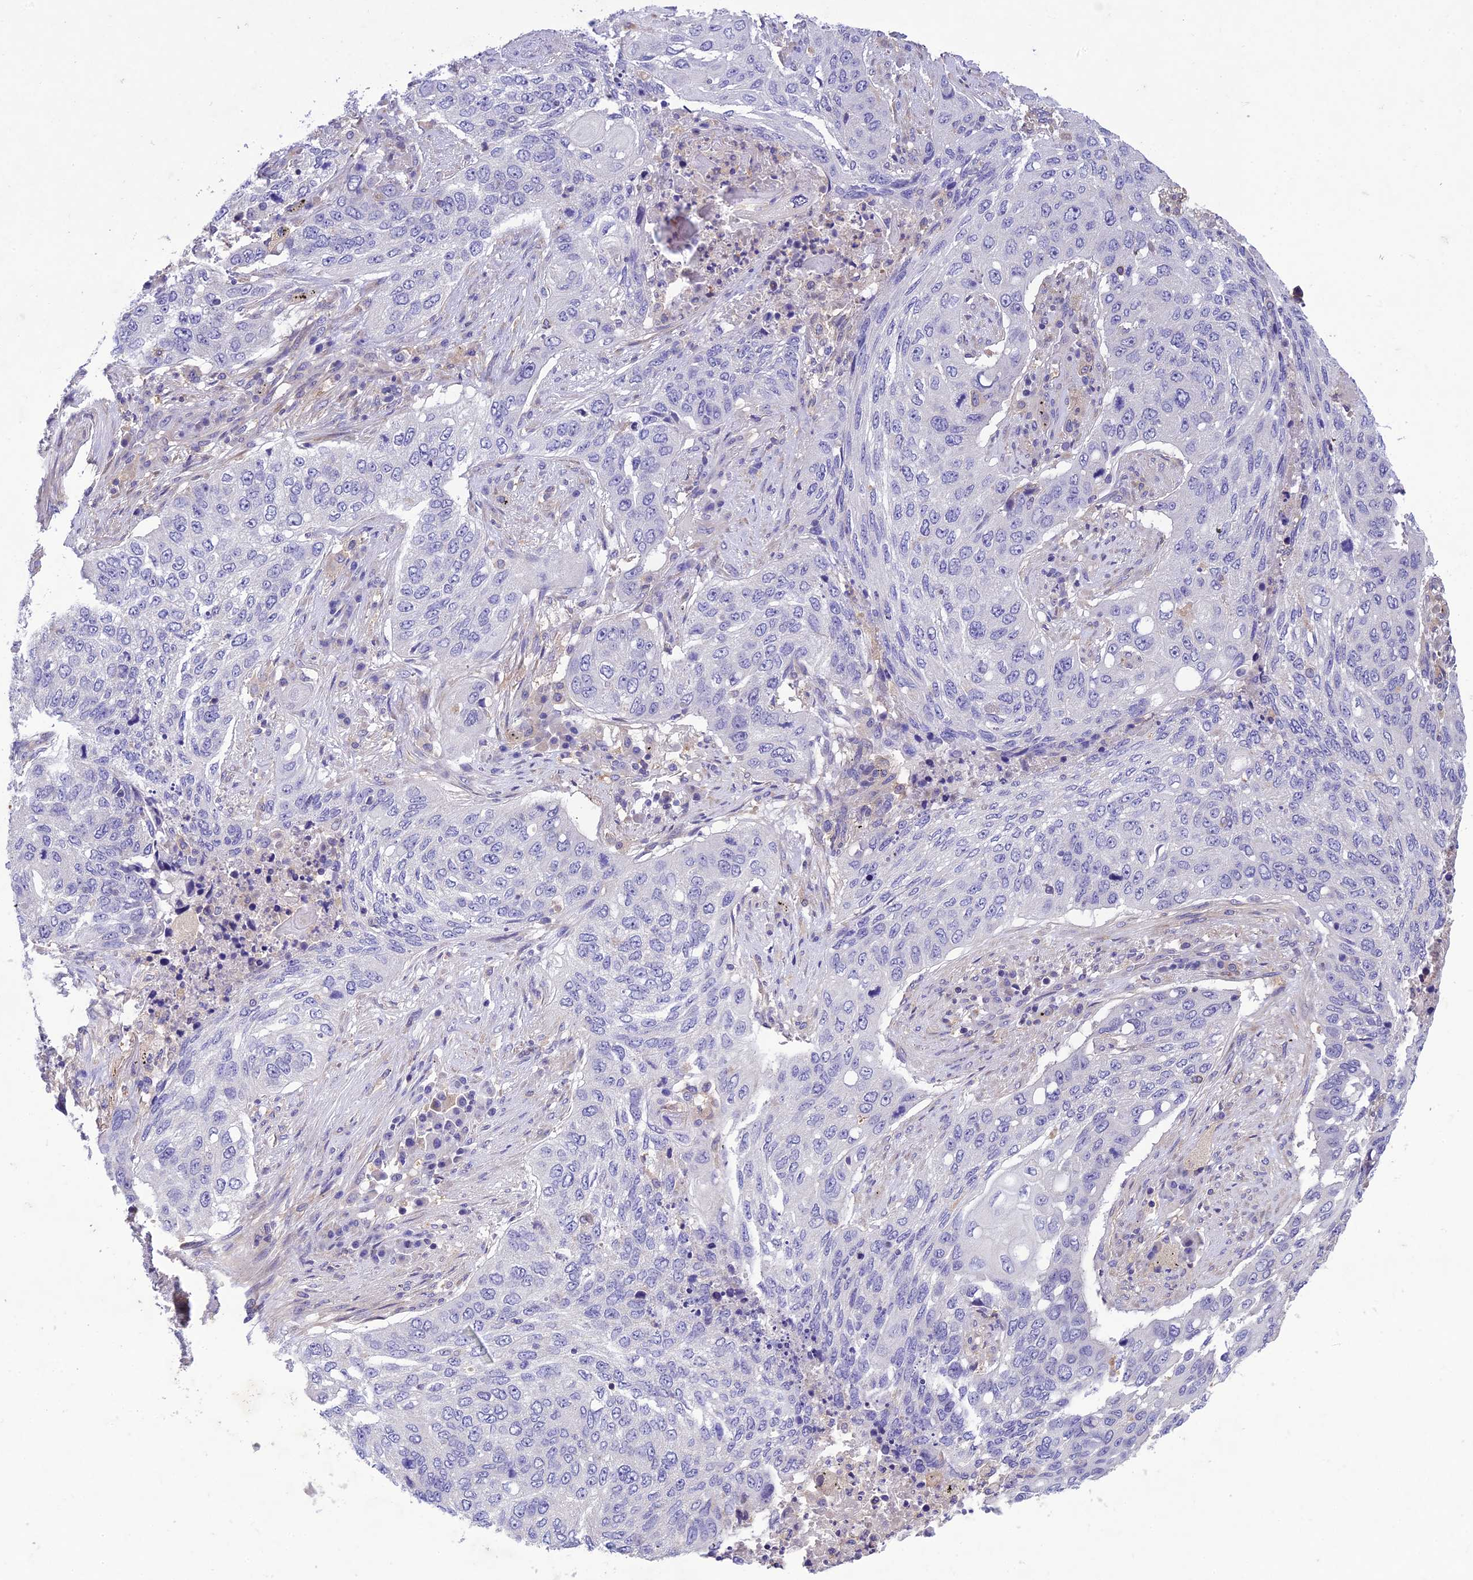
{"staining": {"intensity": "negative", "quantity": "none", "location": "none"}, "tissue": "lung cancer", "cell_type": "Tumor cells", "image_type": "cancer", "snomed": [{"axis": "morphology", "description": "Squamous cell carcinoma, NOS"}, {"axis": "topography", "description": "Lung"}], "caption": "IHC of human lung squamous cell carcinoma shows no positivity in tumor cells.", "gene": "SNX24", "patient": {"sex": "female", "age": 63}}